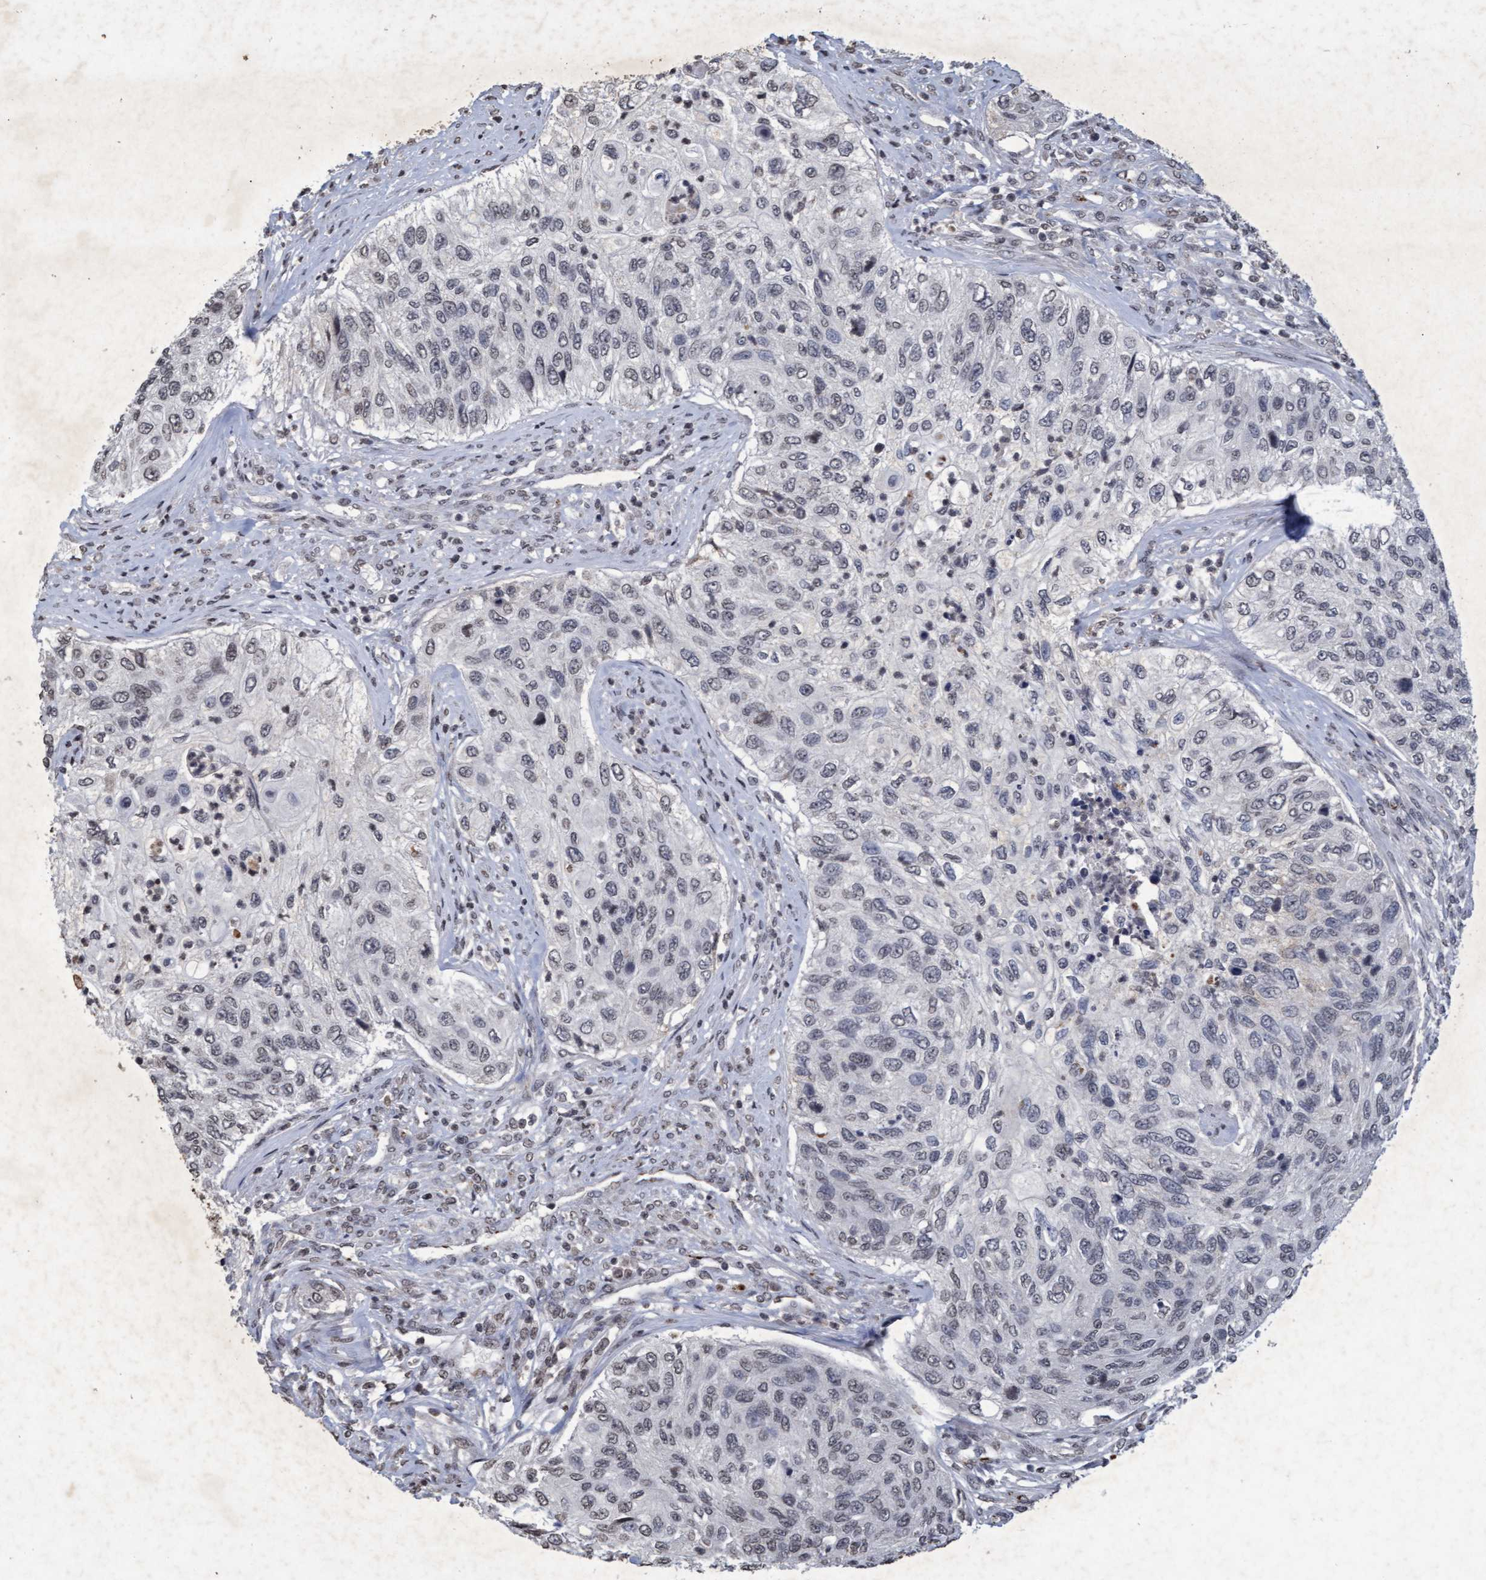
{"staining": {"intensity": "negative", "quantity": "none", "location": "none"}, "tissue": "urothelial cancer", "cell_type": "Tumor cells", "image_type": "cancer", "snomed": [{"axis": "morphology", "description": "Urothelial carcinoma, High grade"}, {"axis": "topography", "description": "Urinary bladder"}], "caption": "DAB (3,3'-diaminobenzidine) immunohistochemical staining of human urothelial cancer exhibits no significant positivity in tumor cells. (DAB (3,3'-diaminobenzidine) immunohistochemistry (IHC), high magnification).", "gene": "GALC", "patient": {"sex": "female", "age": 60}}